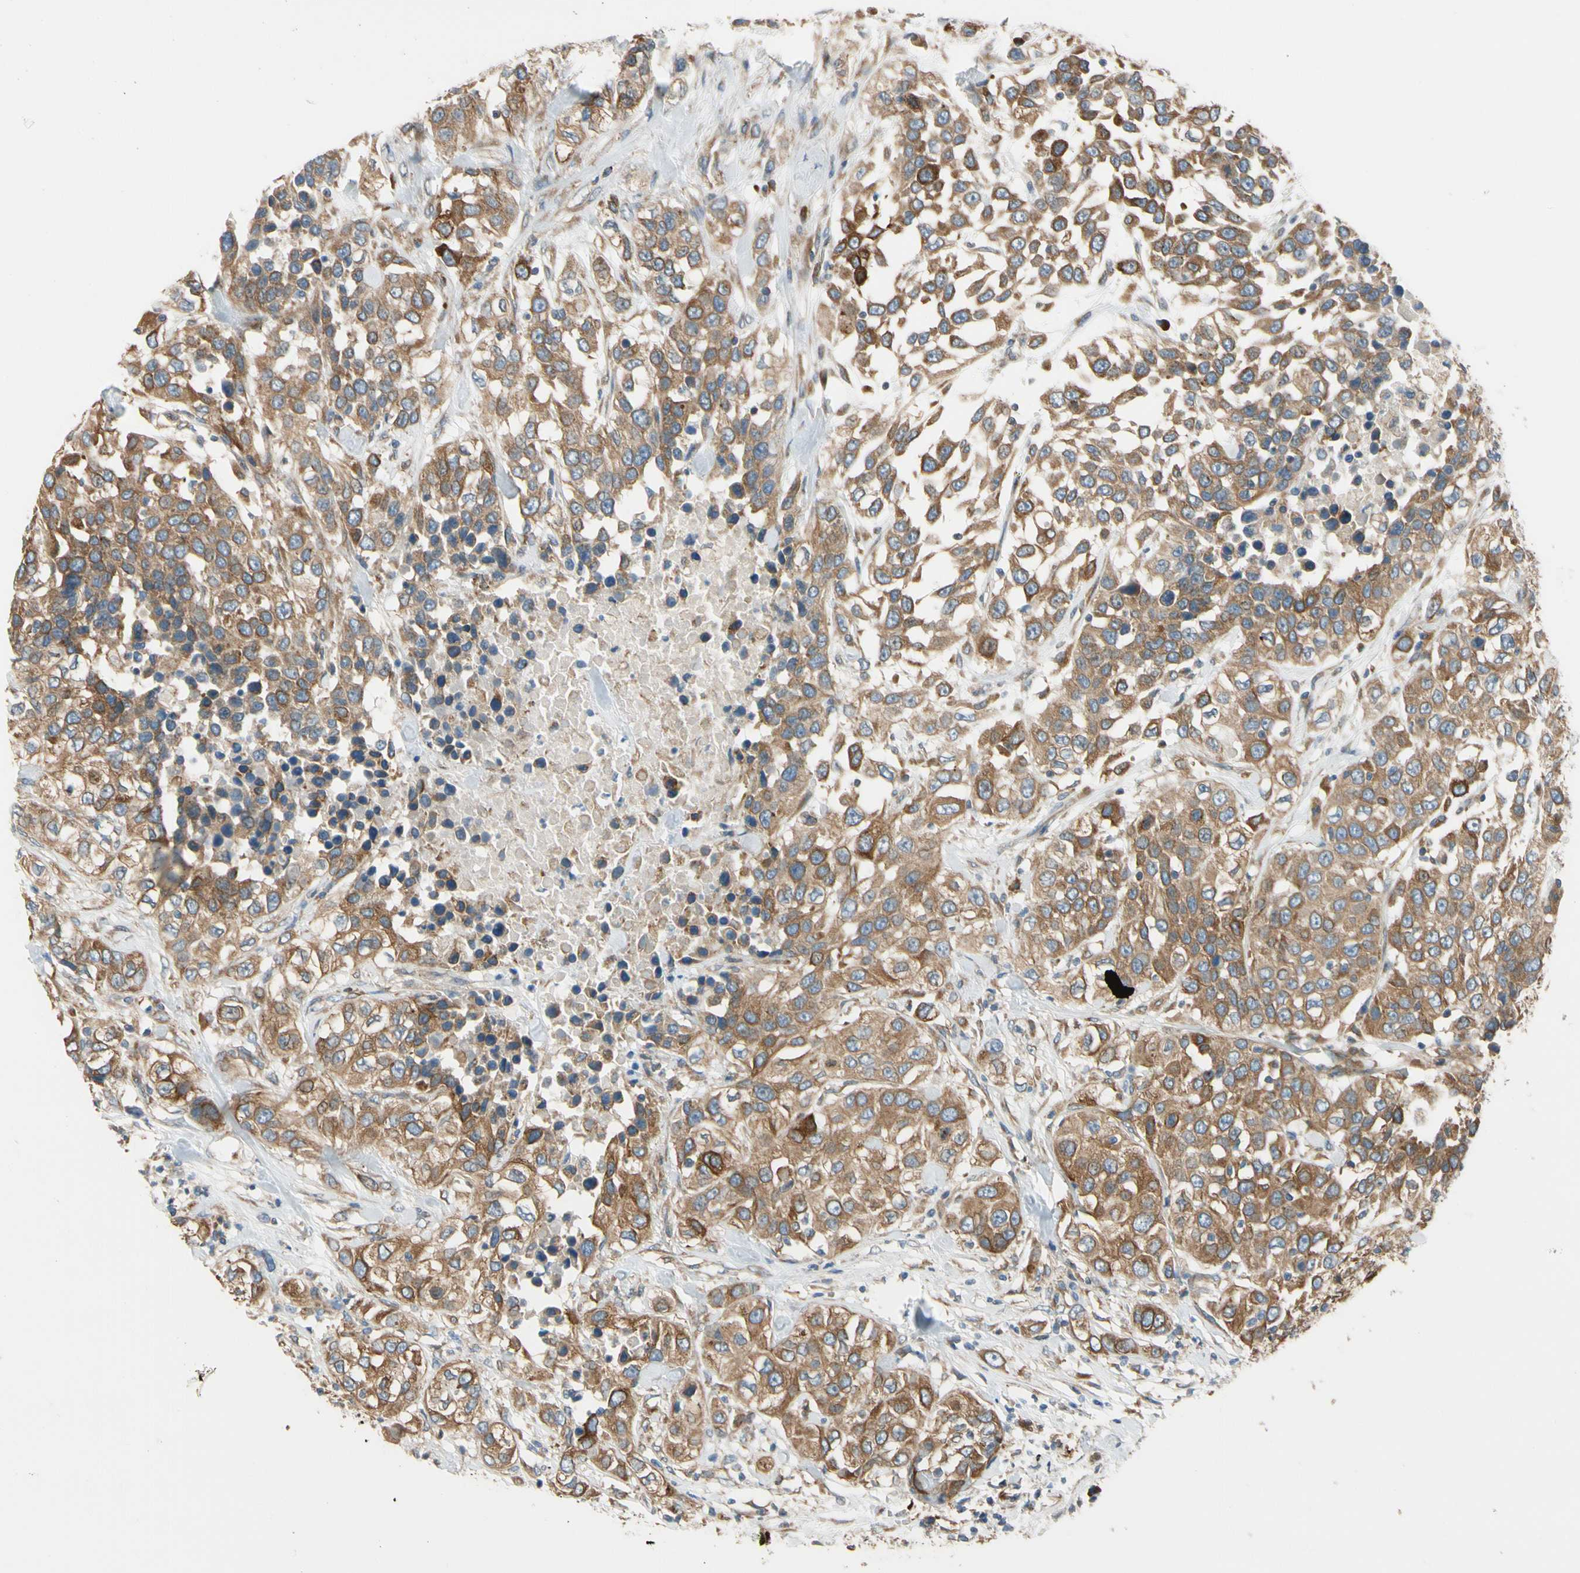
{"staining": {"intensity": "moderate", "quantity": ">75%", "location": "cytoplasmic/membranous"}, "tissue": "urothelial cancer", "cell_type": "Tumor cells", "image_type": "cancer", "snomed": [{"axis": "morphology", "description": "Urothelial carcinoma, High grade"}, {"axis": "topography", "description": "Urinary bladder"}], "caption": "About >75% of tumor cells in human urothelial carcinoma (high-grade) reveal moderate cytoplasmic/membranous protein positivity as visualized by brown immunohistochemical staining.", "gene": "CLCC1", "patient": {"sex": "female", "age": 80}}